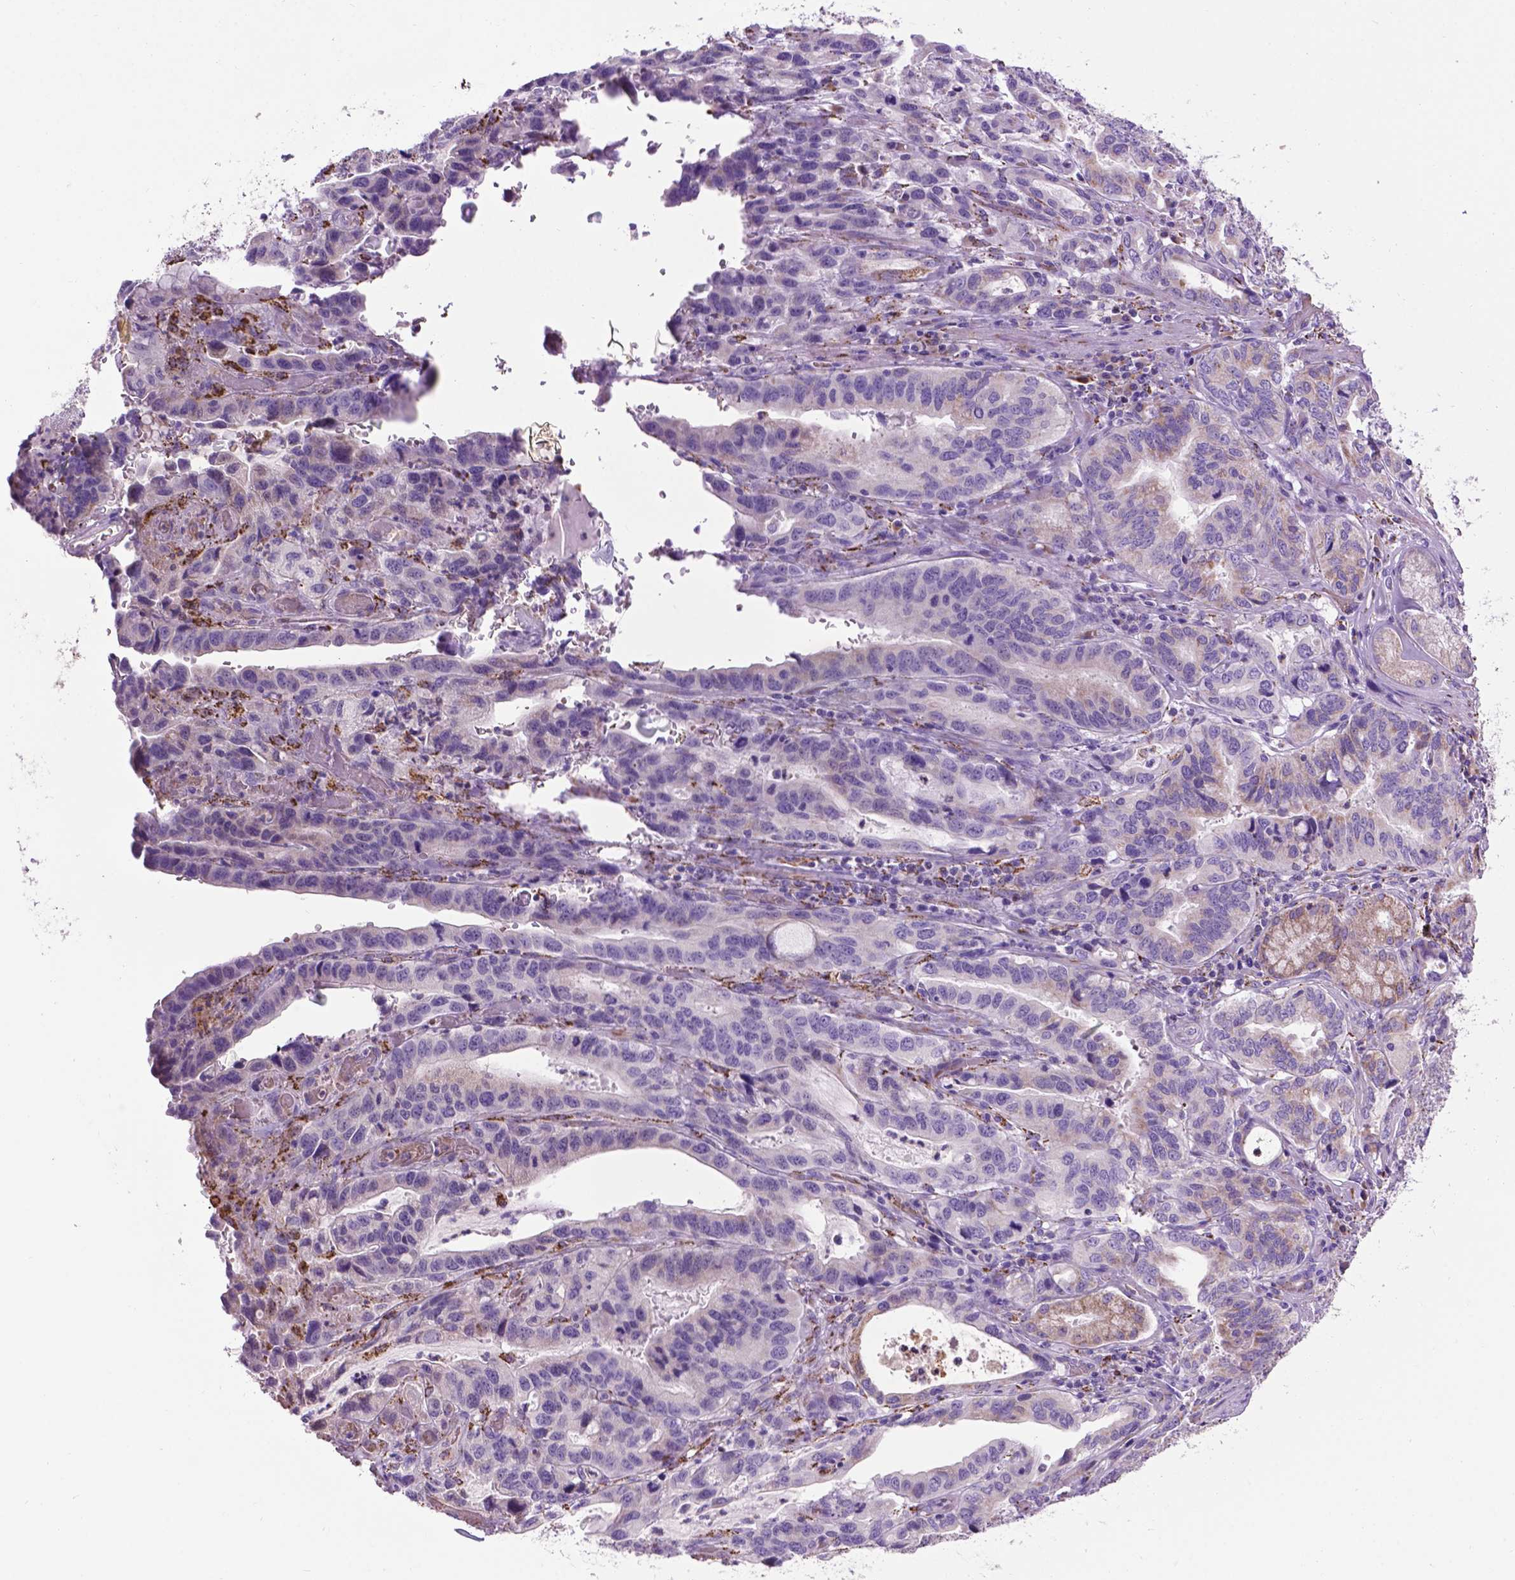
{"staining": {"intensity": "moderate", "quantity": "<25%", "location": "cytoplasmic/membranous"}, "tissue": "stomach cancer", "cell_type": "Tumor cells", "image_type": "cancer", "snomed": [{"axis": "morphology", "description": "Adenocarcinoma, NOS"}, {"axis": "topography", "description": "Stomach, lower"}], "caption": "The image reveals a brown stain indicating the presence of a protein in the cytoplasmic/membranous of tumor cells in stomach adenocarcinoma.", "gene": "TMEM132E", "patient": {"sex": "female", "age": 76}}